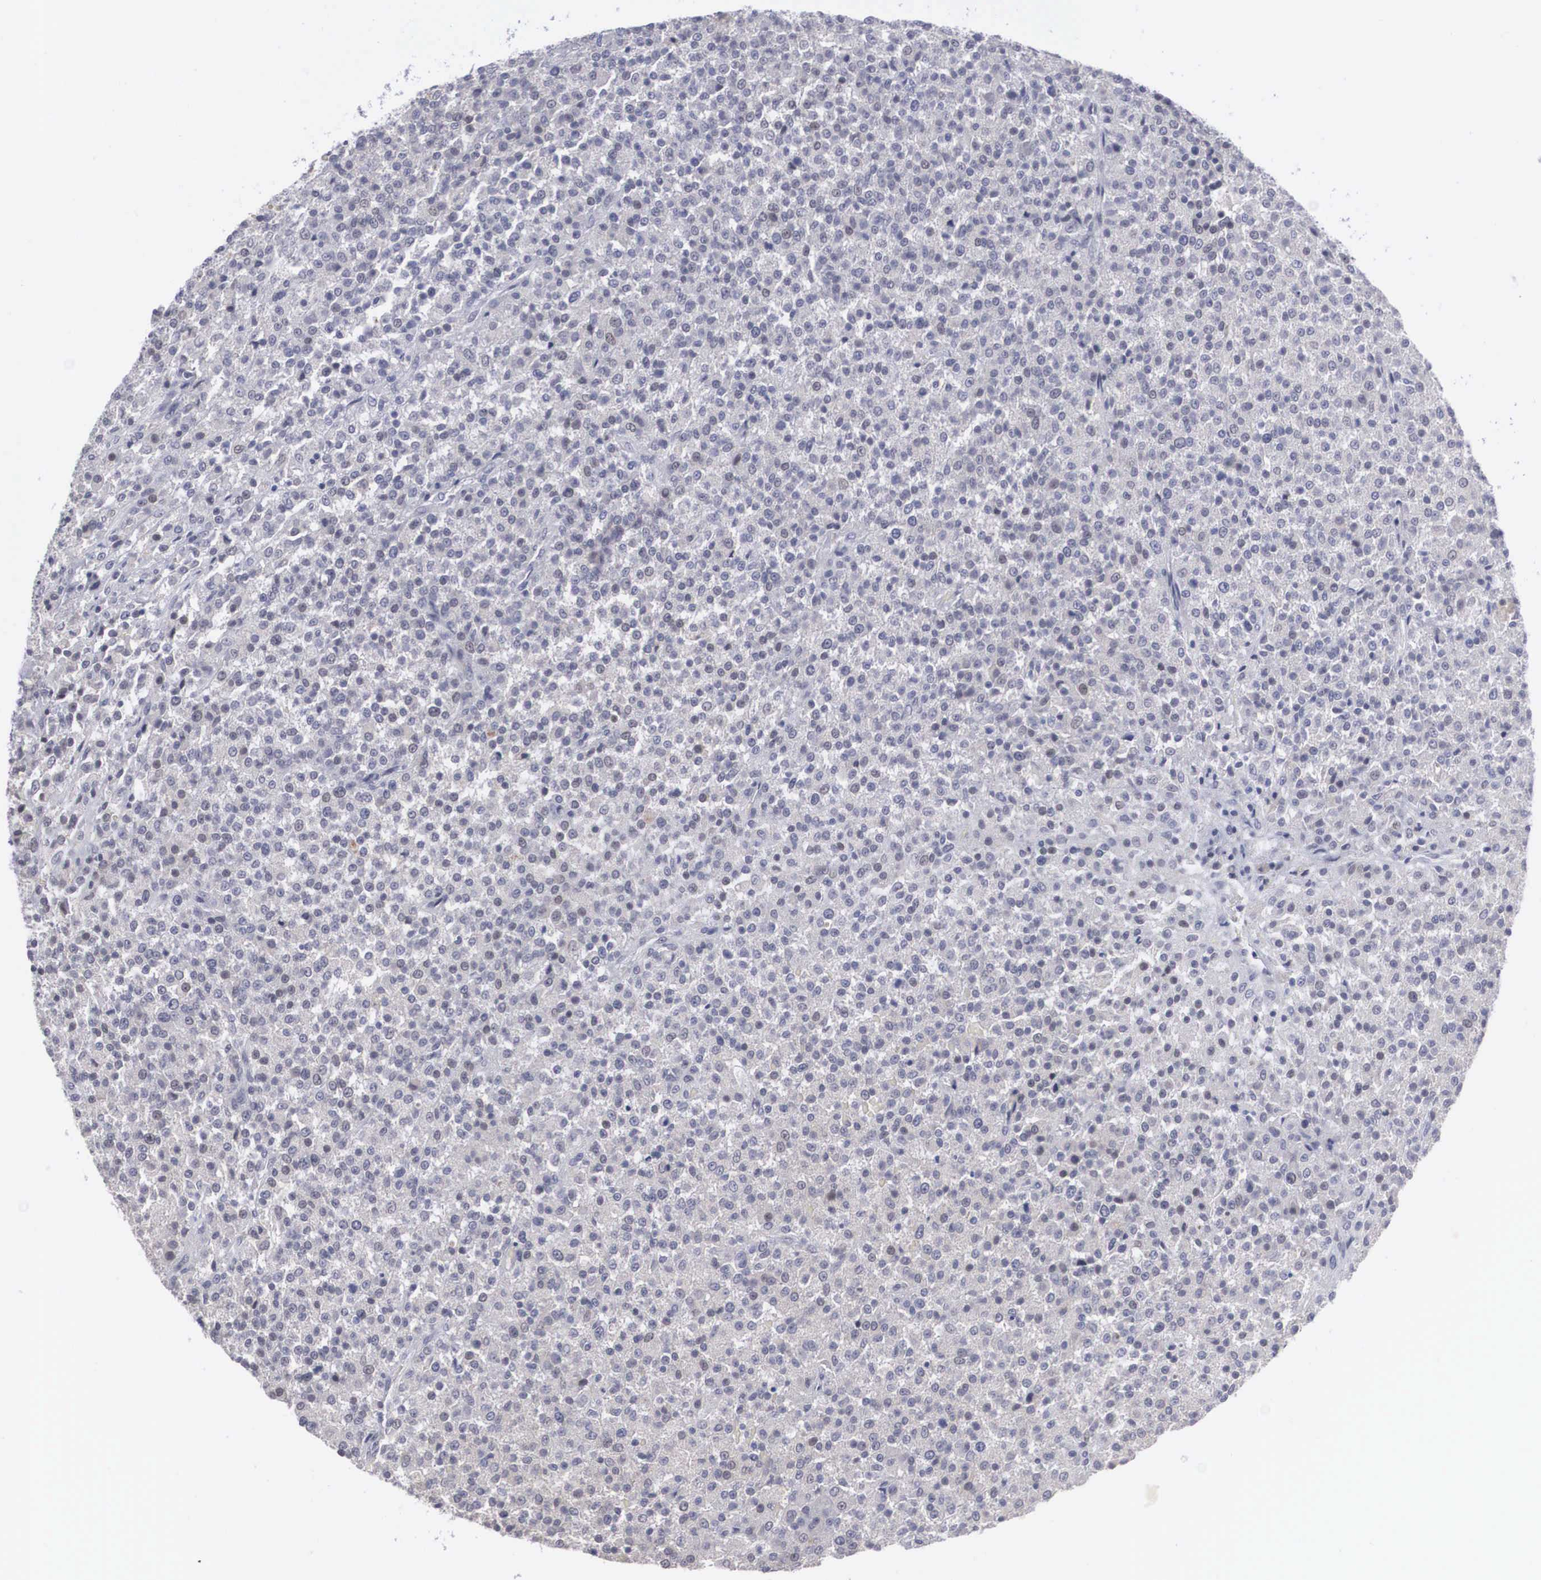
{"staining": {"intensity": "negative", "quantity": "none", "location": "none"}, "tissue": "testis cancer", "cell_type": "Tumor cells", "image_type": "cancer", "snomed": [{"axis": "morphology", "description": "Seminoma, NOS"}, {"axis": "topography", "description": "Testis"}], "caption": "An IHC photomicrograph of seminoma (testis) is shown. There is no staining in tumor cells of seminoma (testis).", "gene": "WDR89", "patient": {"sex": "male", "age": 59}}